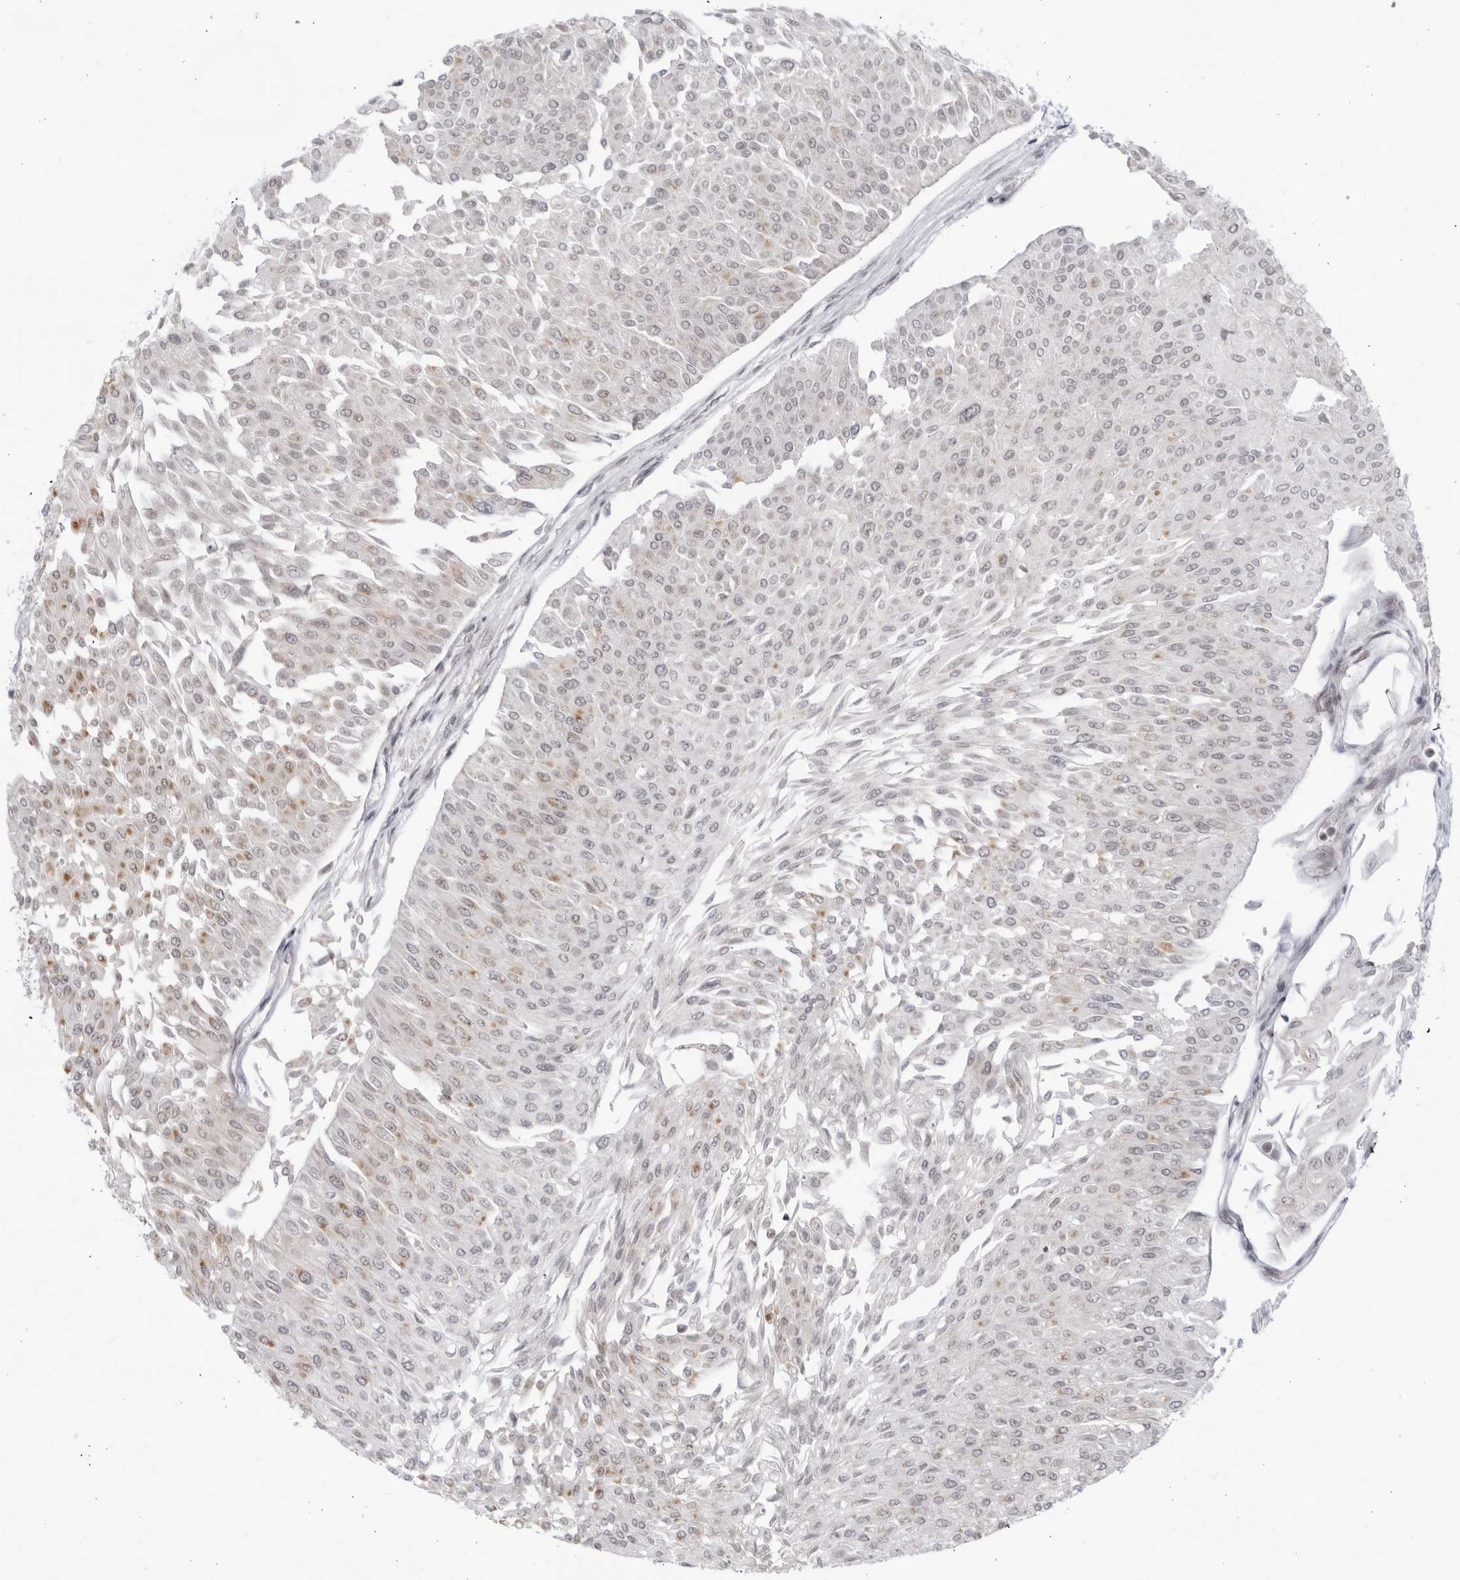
{"staining": {"intensity": "negative", "quantity": "none", "location": "none"}, "tissue": "urothelial cancer", "cell_type": "Tumor cells", "image_type": "cancer", "snomed": [{"axis": "morphology", "description": "Urothelial carcinoma, Low grade"}, {"axis": "topography", "description": "Urinary bladder"}], "caption": "Immunohistochemical staining of human urothelial carcinoma (low-grade) displays no significant positivity in tumor cells.", "gene": "DTL", "patient": {"sex": "male", "age": 67}}